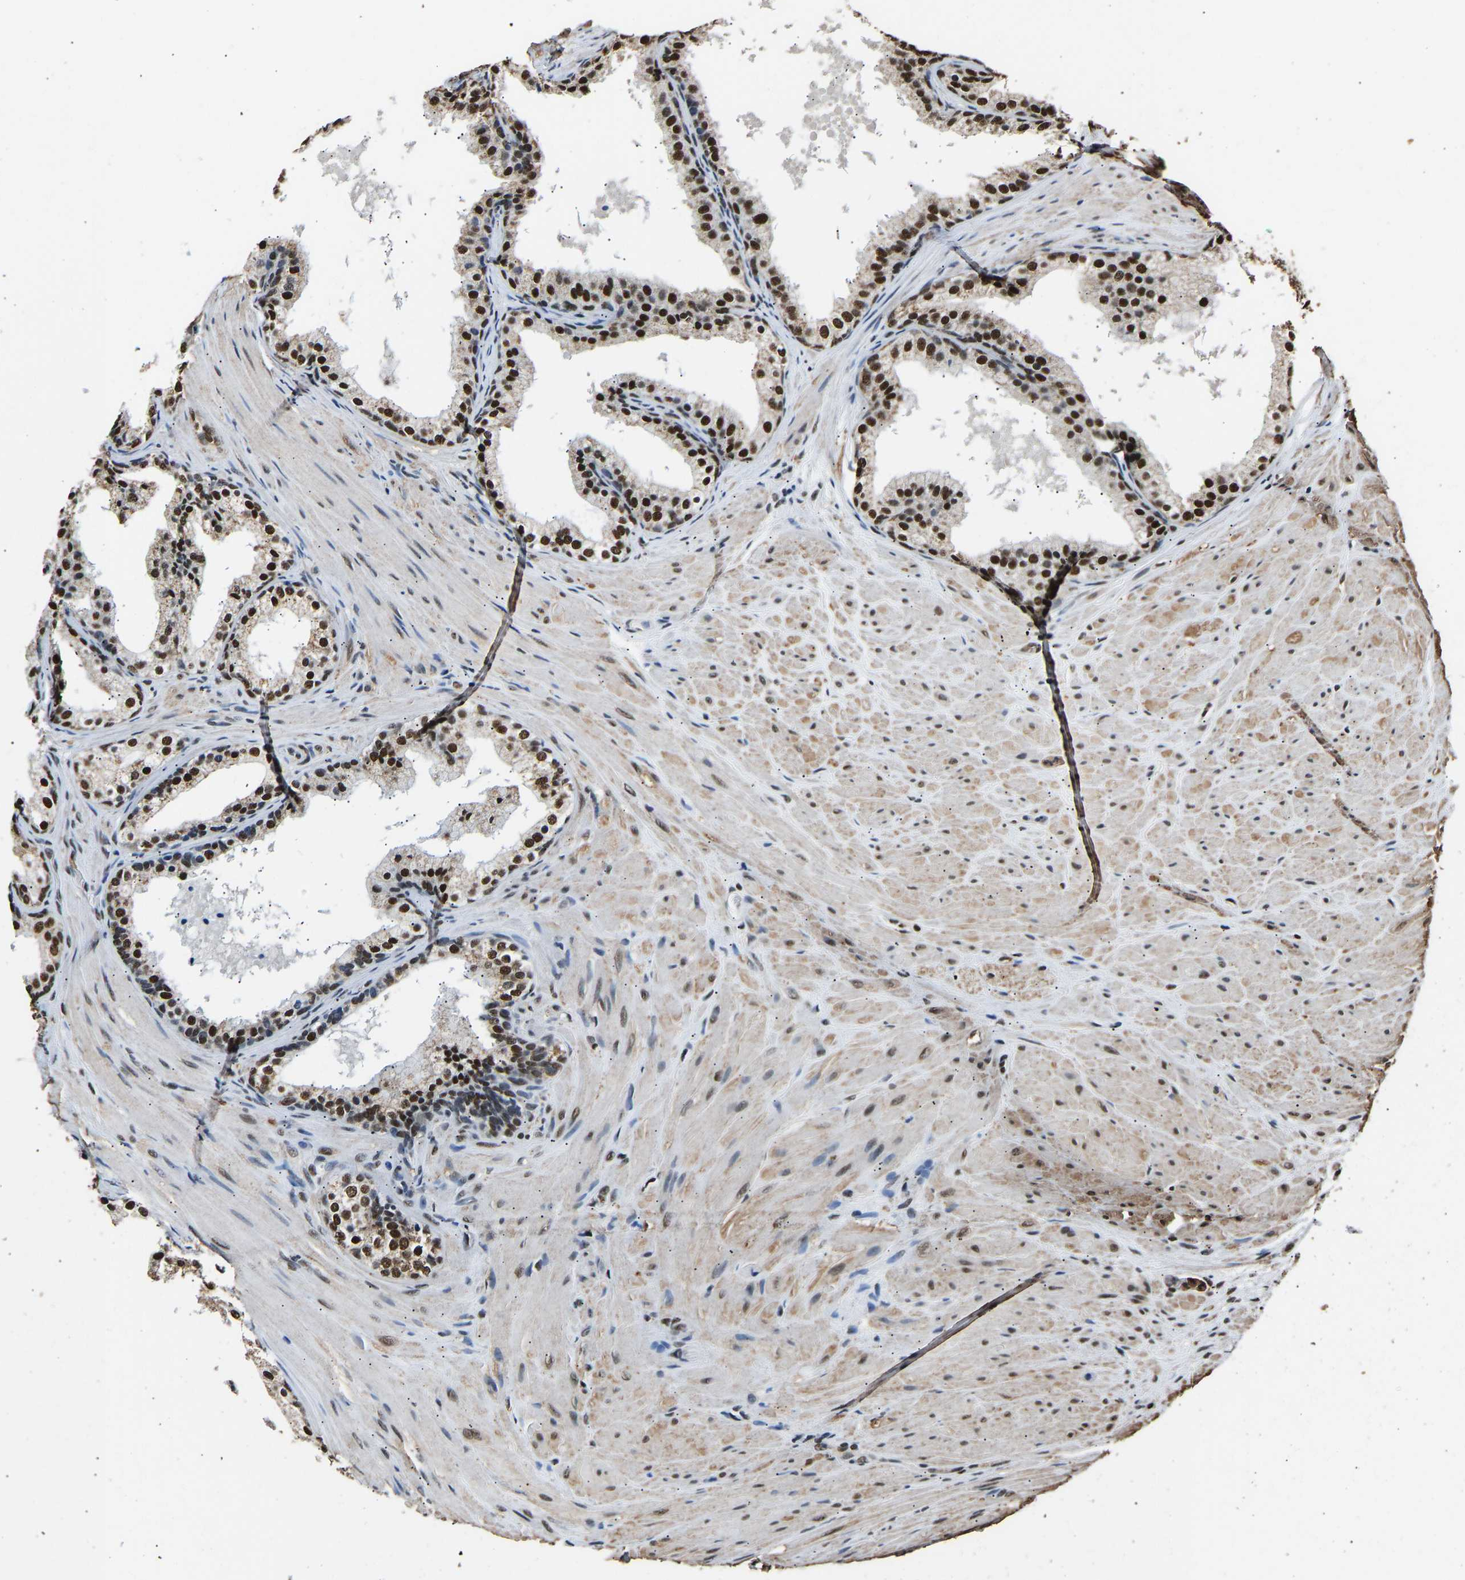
{"staining": {"intensity": "strong", "quantity": ">75%", "location": "nuclear"}, "tissue": "prostate cancer", "cell_type": "Tumor cells", "image_type": "cancer", "snomed": [{"axis": "morphology", "description": "Adenocarcinoma, Low grade"}, {"axis": "topography", "description": "Prostate"}], "caption": "An image showing strong nuclear positivity in about >75% of tumor cells in adenocarcinoma (low-grade) (prostate), as visualized by brown immunohistochemical staining.", "gene": "SAFB", "patient": {"sex": "male", "age": 69}}